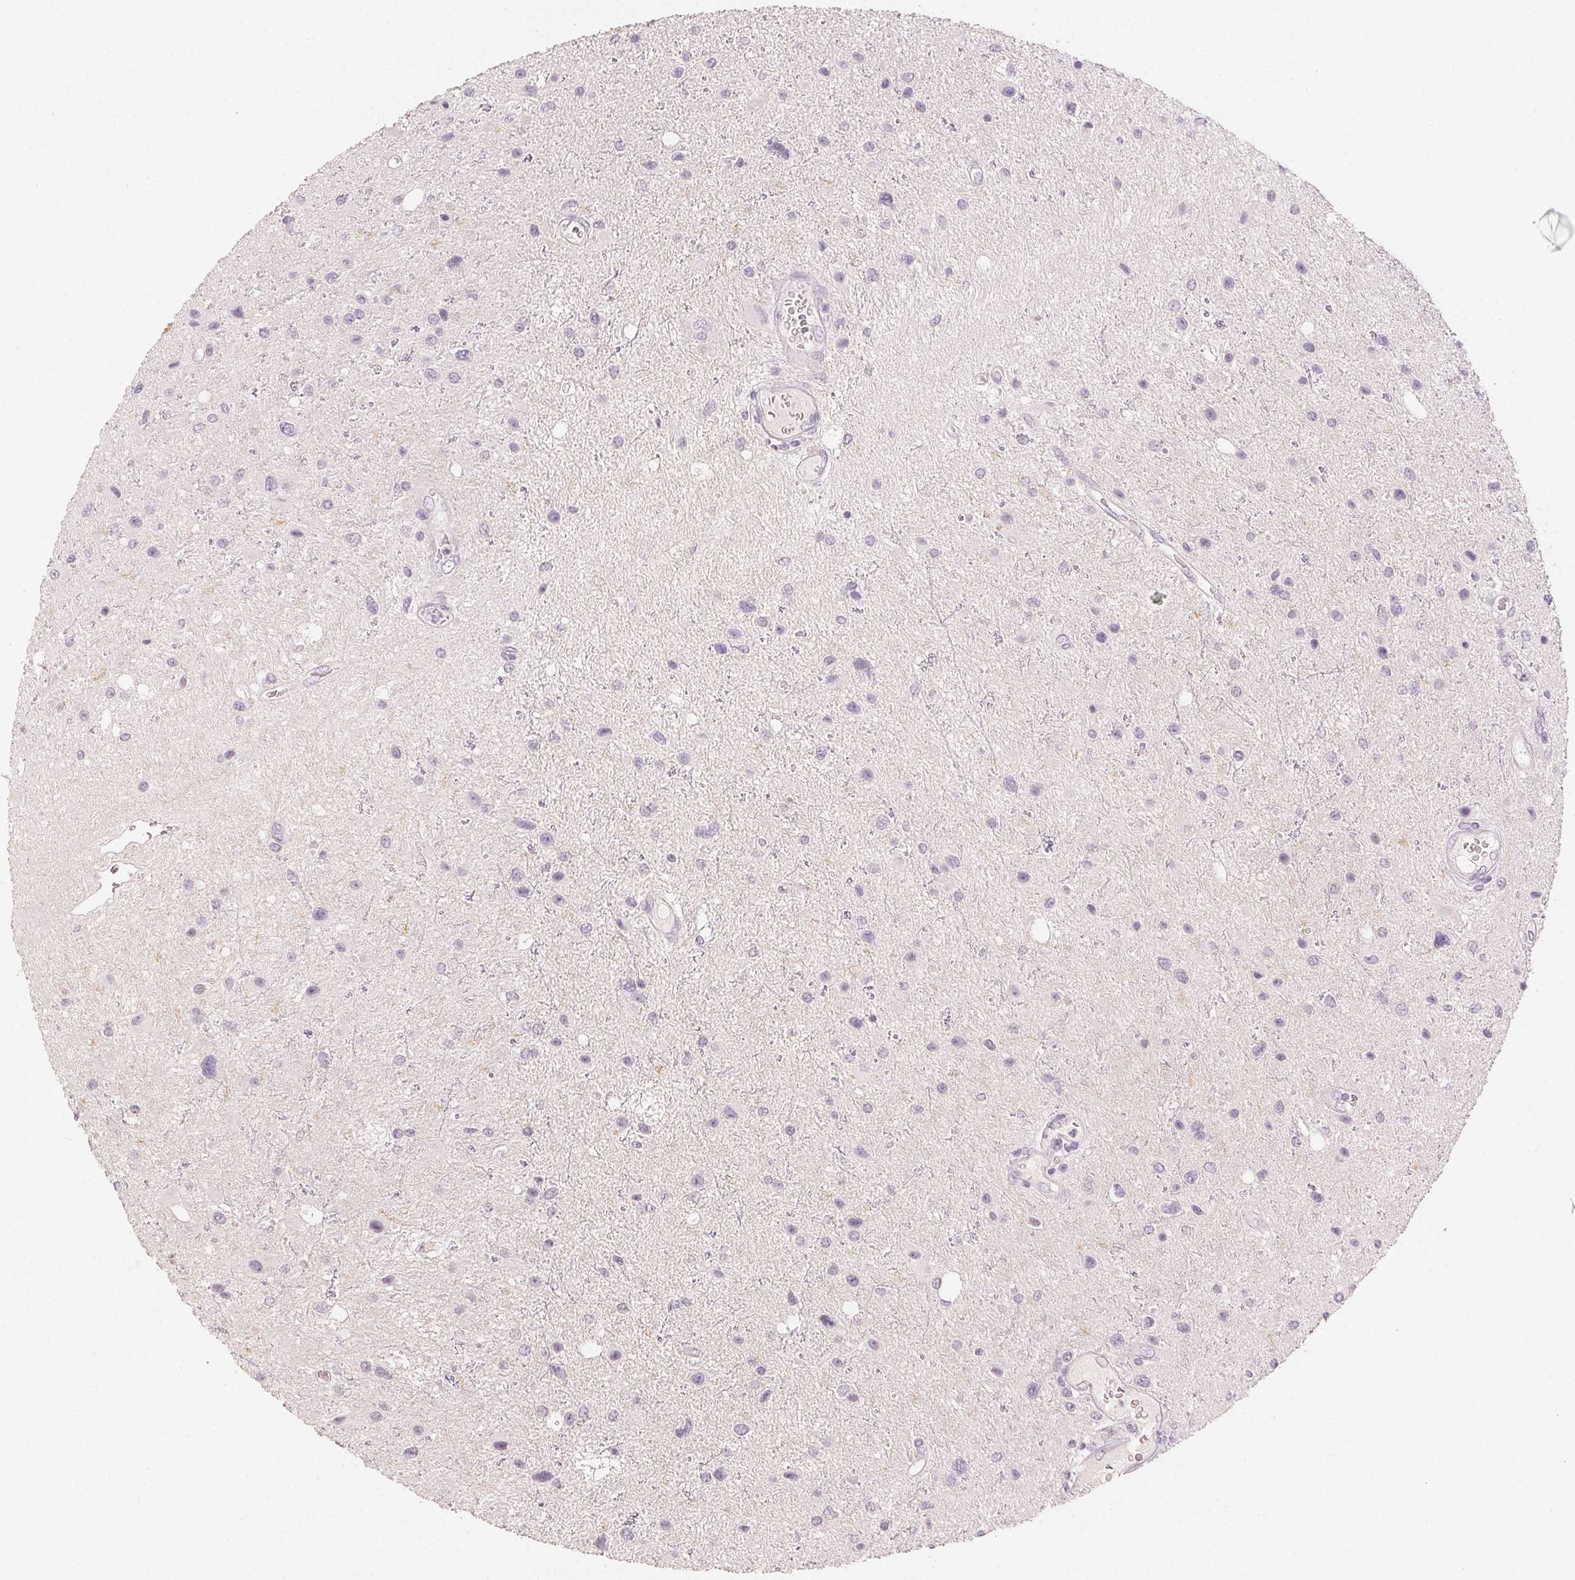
{"staining": {"intensity": "negative", "quantity": "none", "location": "none"}, "tissue": "glioma", "cell_type": "Tumor cells", "image_type": "cancer", "snomed": [{"axis": "morphology", "description": "Glioma, malignant, Low grade"}, {"axis": "topography", "description": "Brain"}], "caption": "High magnification brightfield microscopy of malignant low-grade glioma stained with DAB (3,3'-diaminobenzidine) (brown) and counterstained with hematoxylin (blue): tumor cells show no significant staining.", "gene": "LVRN", "patient": {"sex": "female", "age": 32}}